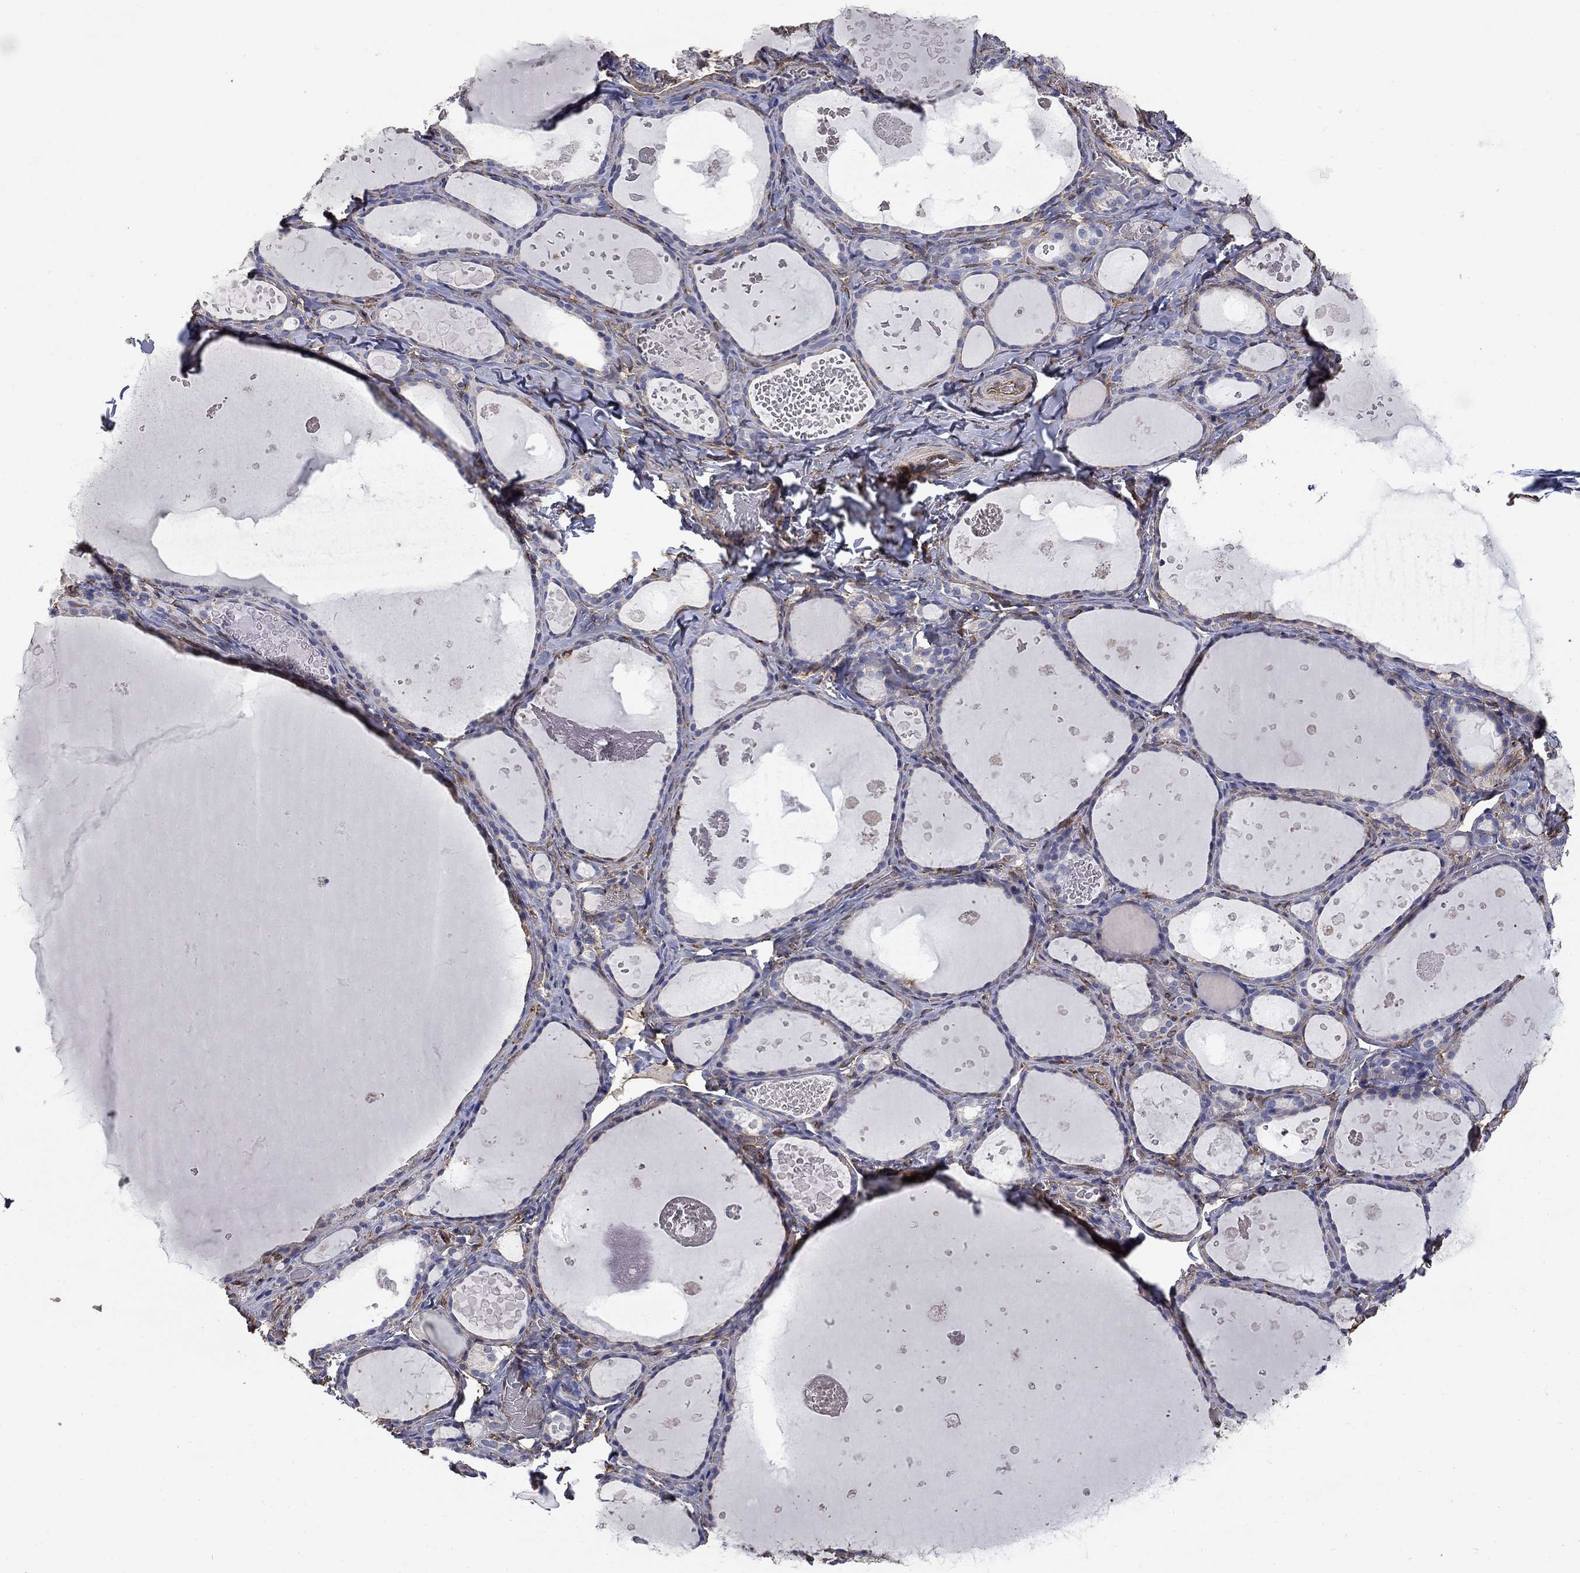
{"staining": {"intensity": "weak", "quantity": "25%-75%", "location": "cytoplasmic/membranous"}, "tissue": "thyroid gland", "cell_type": "Glandular cells", "image_type": "normal", "snomed": [{"axis": "morphology", "description": "Normal tissue, NOS"}, {"axis": "topography", "description": "Thyroid gland"}], "caption": "Immunohistochemistry (DAB) staining of normal thyroid gland exhibits weak cytoplasmic/membranous protein staining in approximately 25%-75% of glandular cells. (brown staining indicates protein expression, while blue staining denotes nuclei).", "gene": "DPYSL2", "patient": {"sex": "female", "age": 56}}